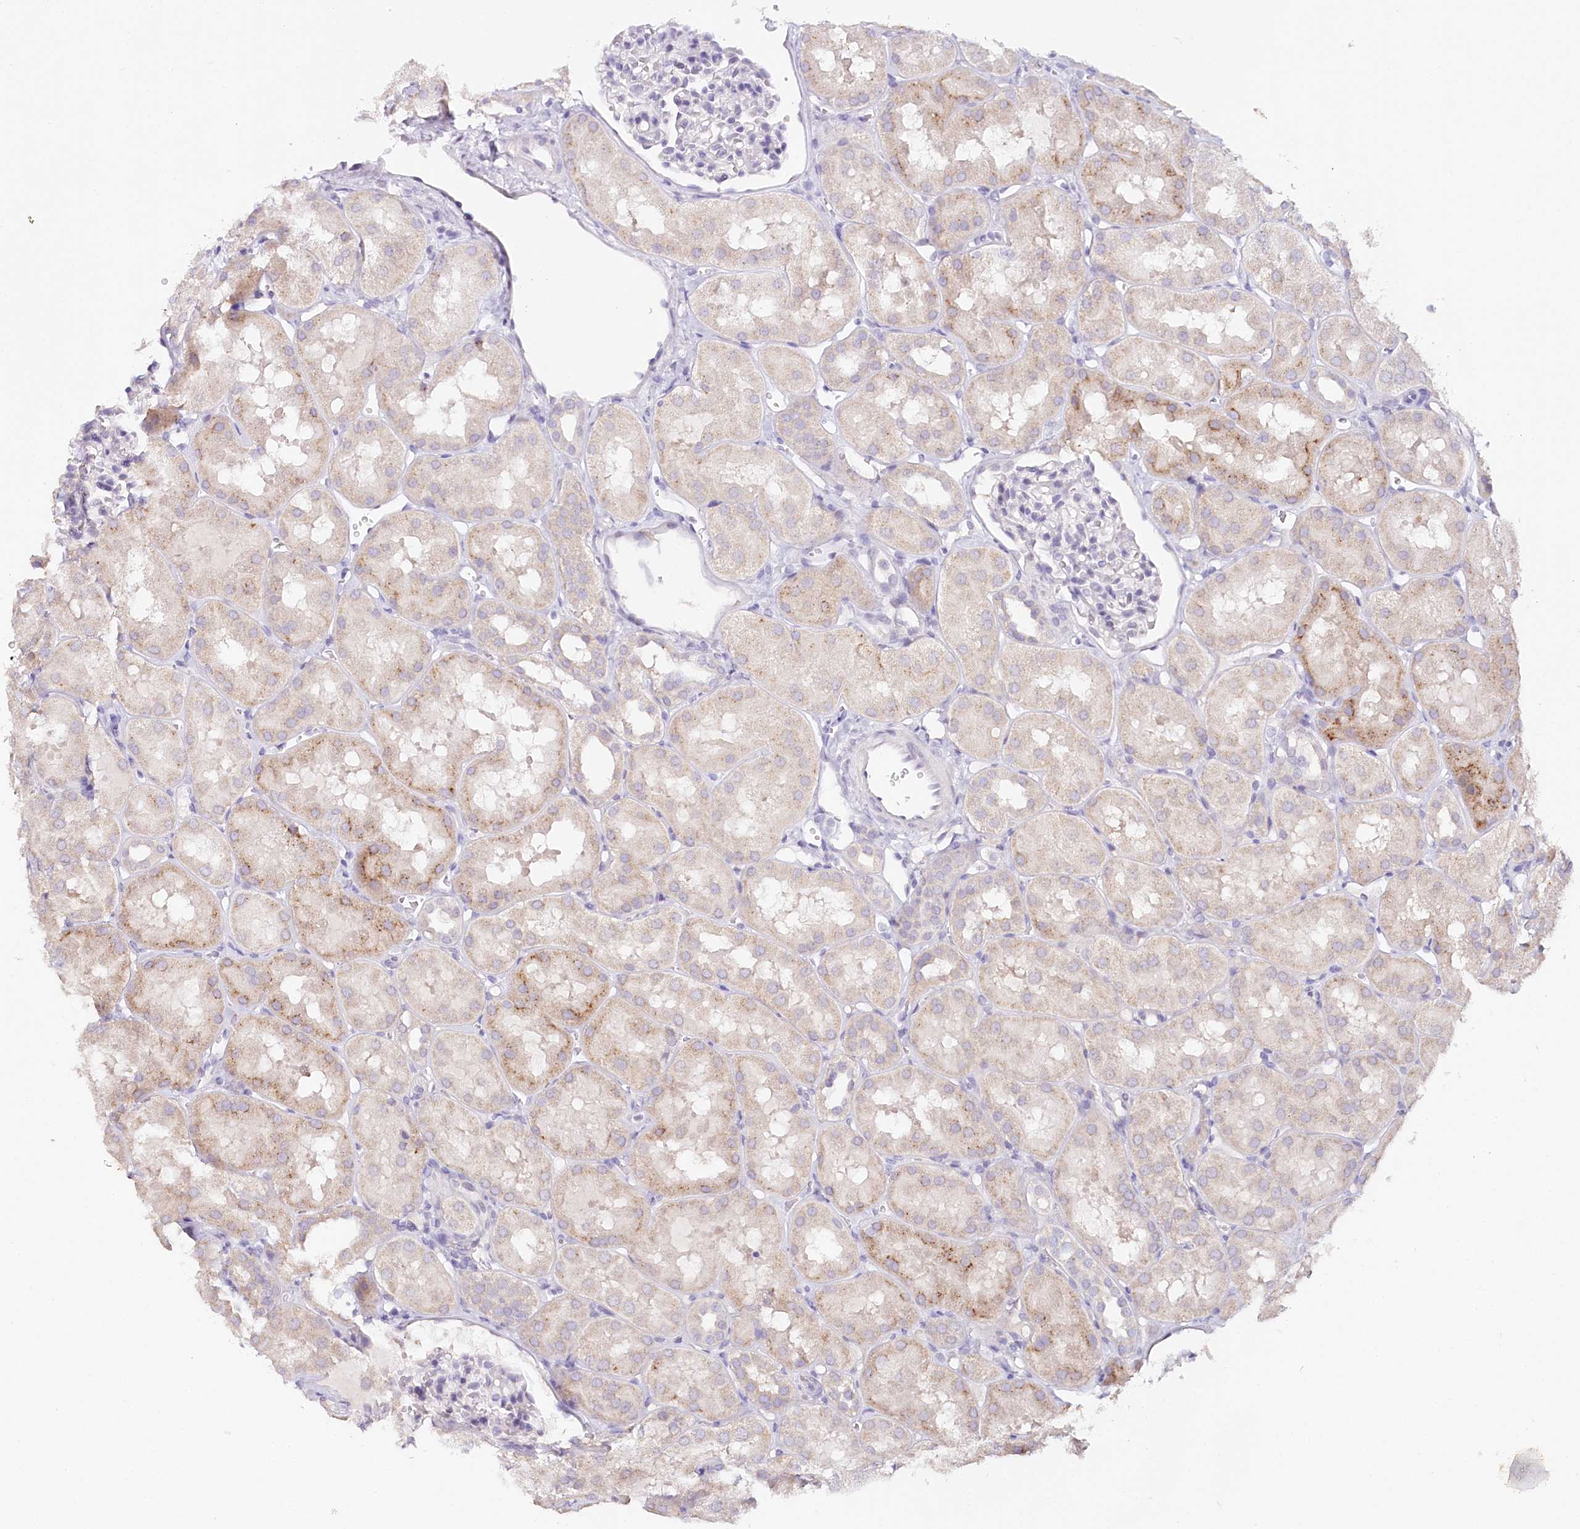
{"staining": {"intensity": "negative", "quantity": "none", "location": "none"}, "tissue": "kidney", "cell_type": "Cells in glomeruli", "image_type": "normal", "snomed": [{"axis": "morphology", "description": "Normal tissue, NOS"}, {"axis": "topography", "description": "Kidney"}, {"axis": "topography", "description": "Urinary bladder"}], "caption": "A high-resolution photomicrograph shows immunohistochemistry (IHC) staining of unremarkable kidney, which shows no significant positivity in cells in glomeruli.", "gene": "TP53", "patient": {"sex": "male", "age": 16}}